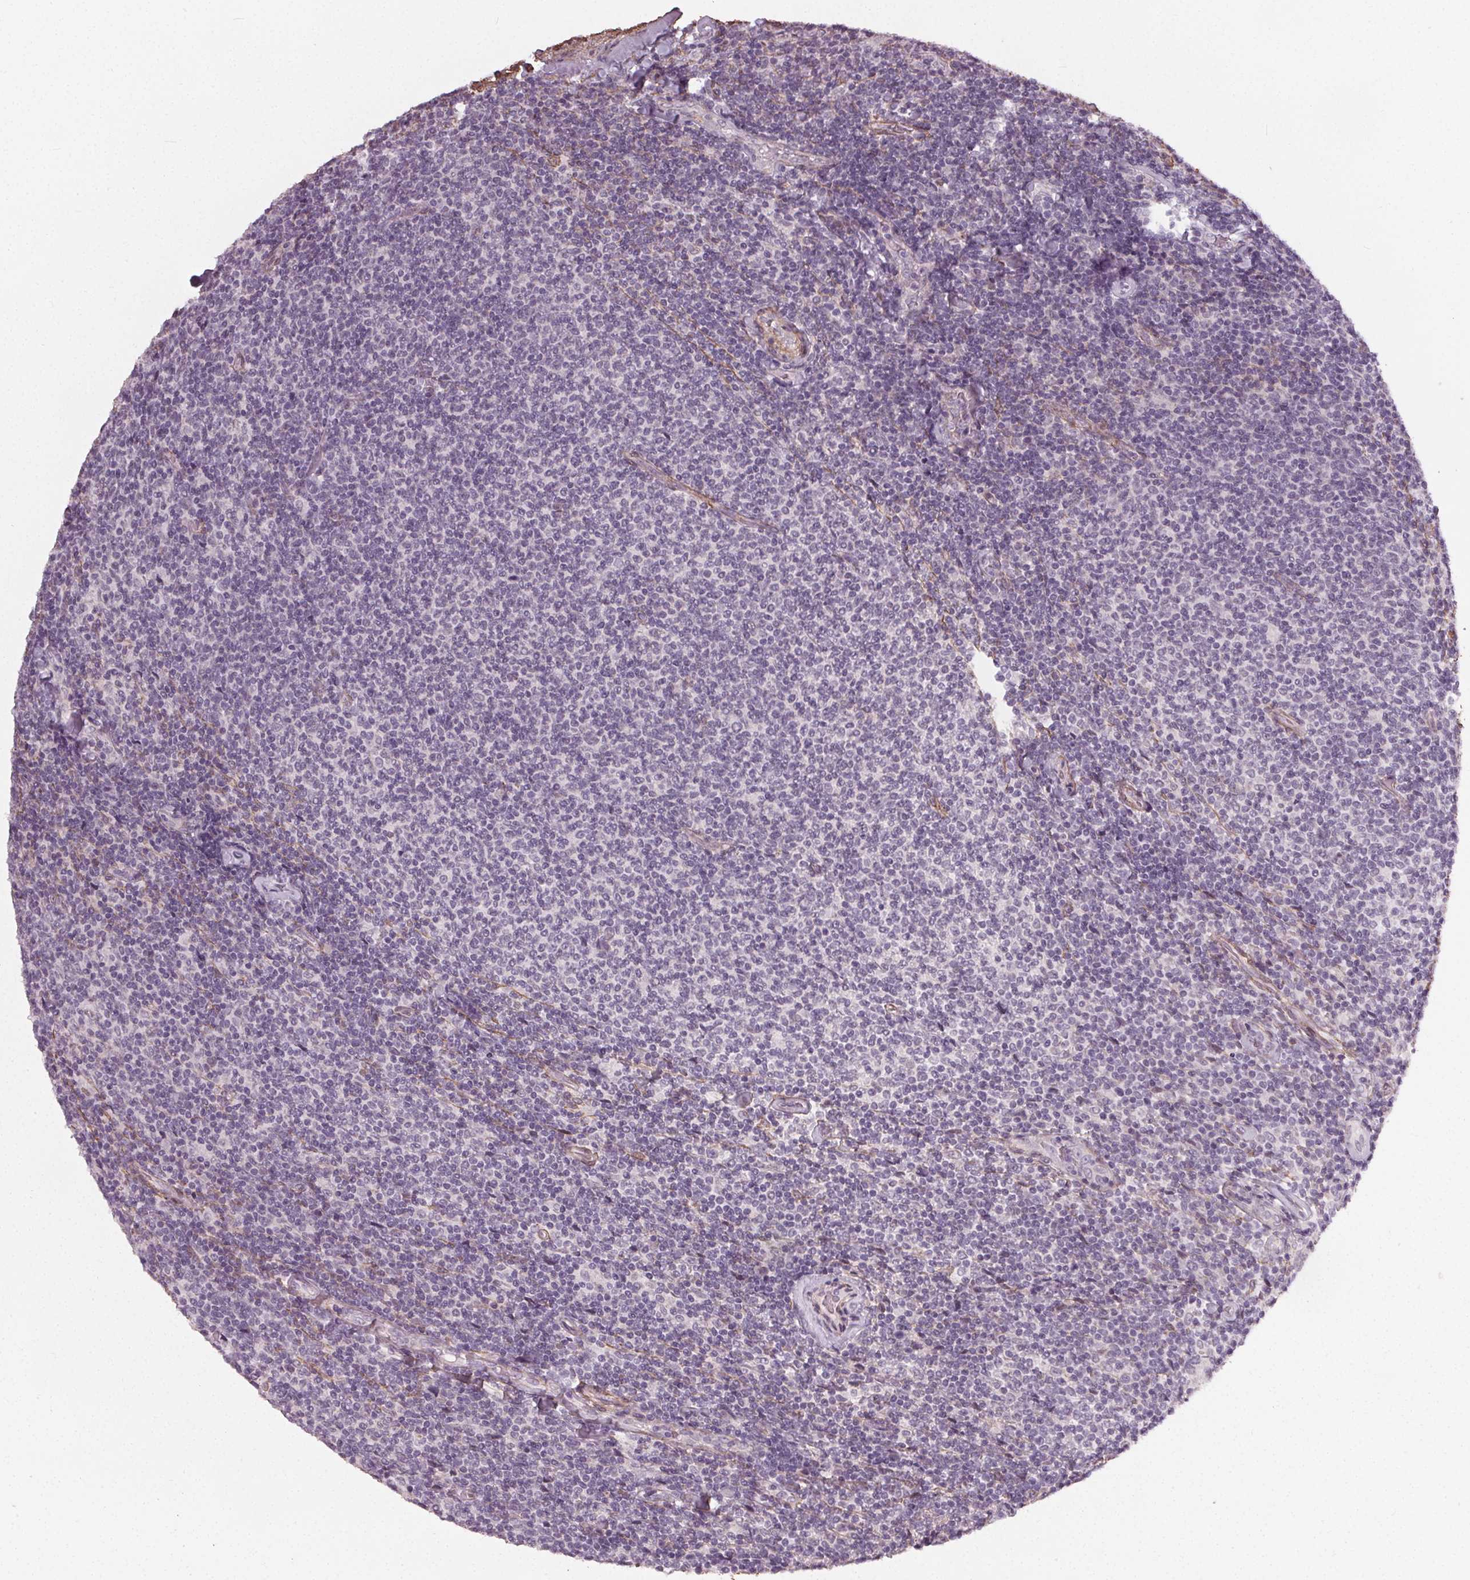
{"staining": {"intensity": "negative", "quantity": "none", "location": "none"}, "tissue": "lymphoma", "cell_type": "Tumor cells", "image_type": "cancer", "snomed": [{"axis": "morphology", "description": "Malignant lymphoma, non-Hodgkin's type, Low grade"}, {"axis": "topography", "description": "Lymph node"}], "caption": "Protein analysis of low-grade malignant lymphoma, non-Hodgkin's type demonstrates no significant expression in tumor cells. (Stains: DAB IHC with hematoxylin counter stain, Microscopy: brightfield microscopy at high magnification).", "gene": "PKP1", "patient": {"sex": "male", "age": 52}}